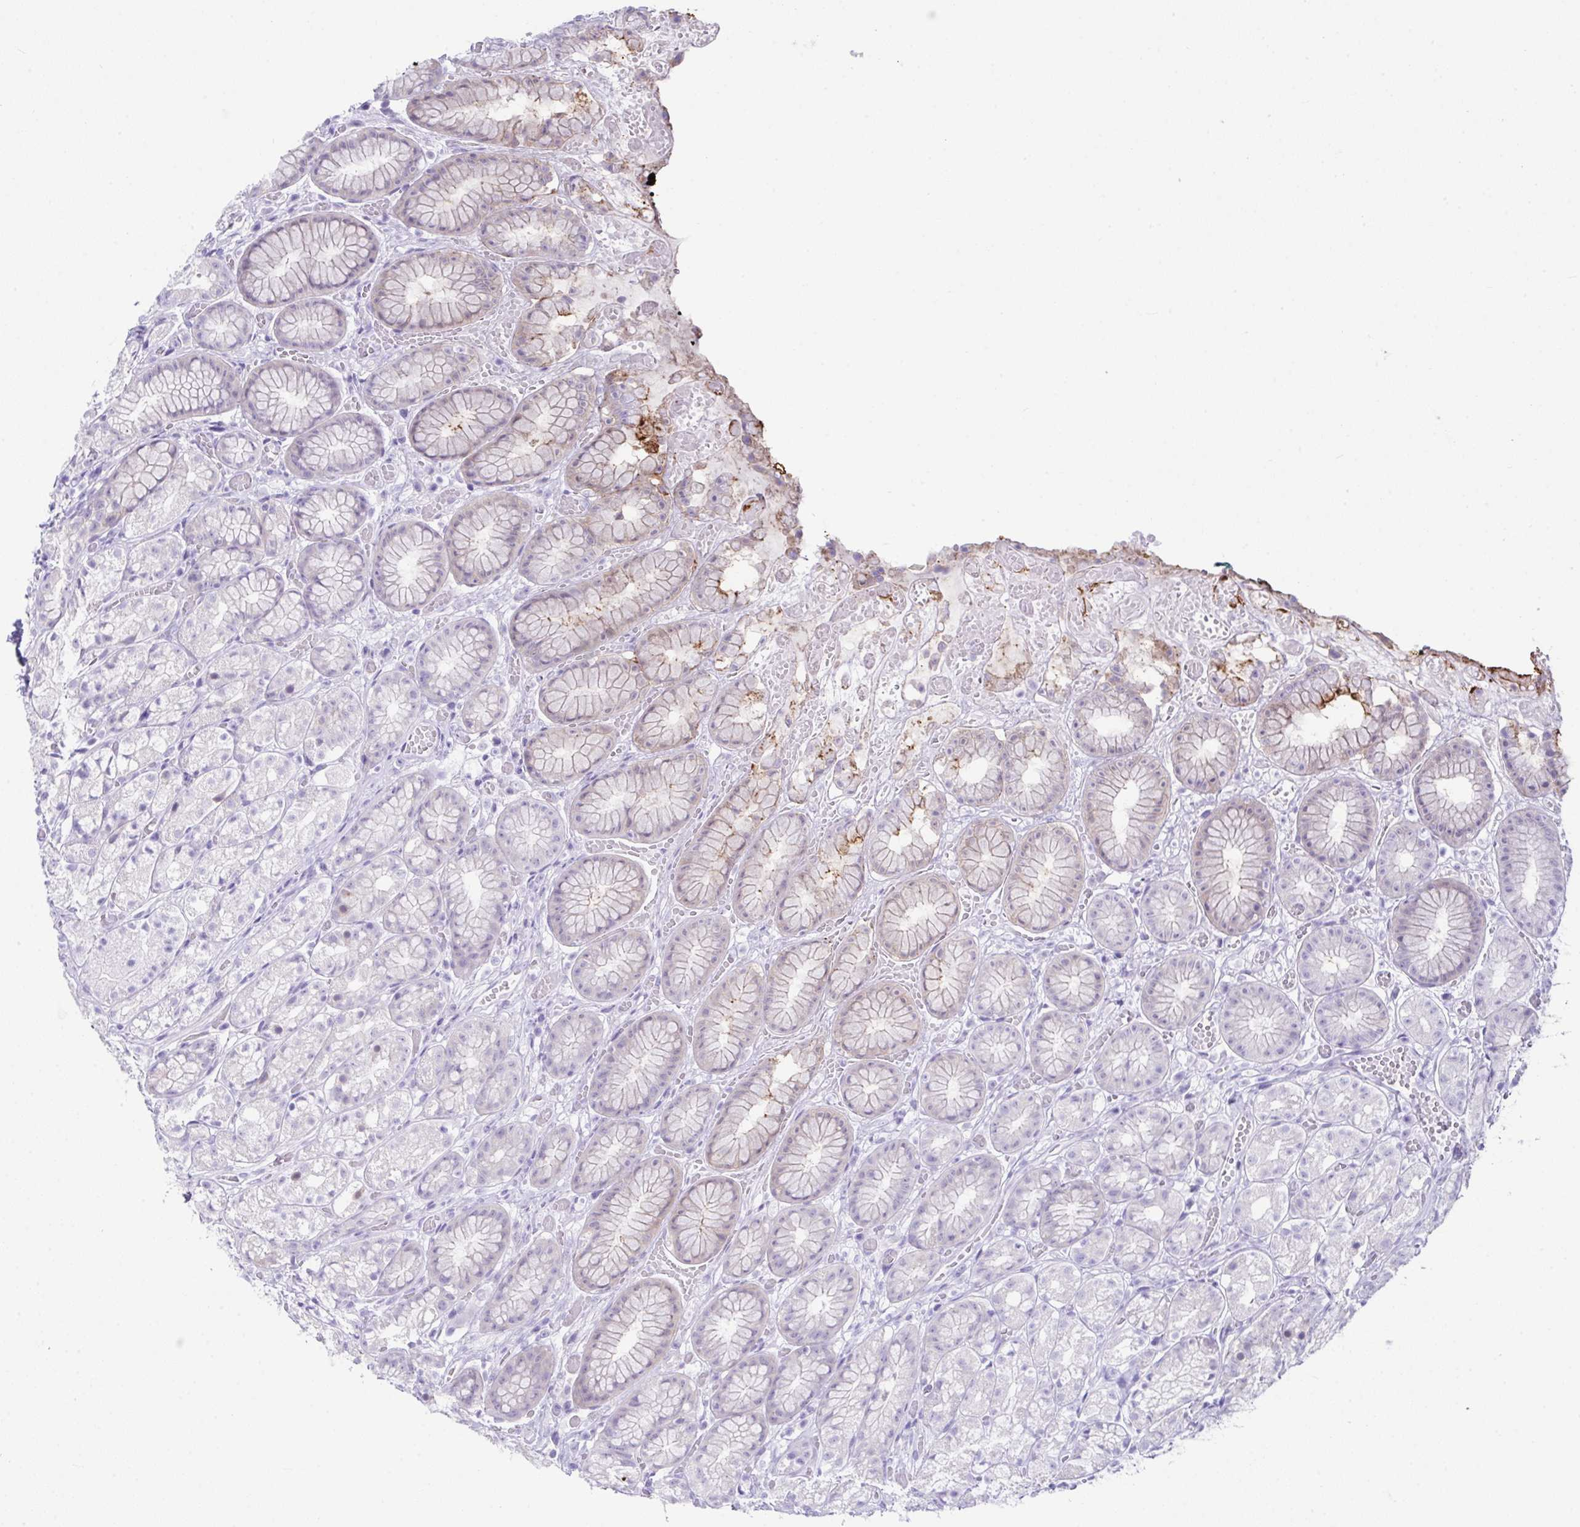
{"staining": {"intensity": "moderate", "quantity": "<25%", "location": "cytoplasmic/membranous"}, "tissue": "stomach", "cell_type": "Glandular cells", "image_type": "normal", "snomed": [{"axis": "morphology", "description": "Normal tissue, NOS"}, {"axis": "topography", "description": "Smooth muscle"}, {"axis": "topography", "description": "Stomach"}], "caption": "IHC micrograph of normal stomach: human stomach stained using IHC displays low levels of moderate protein expression localized specifically in the cytoplasmic/membranous of glandular cells, appearing as a cytoplasmic/membranous brown color.", "gene": "LGALS4", "patient": {"sex": "male", "age": 70}}